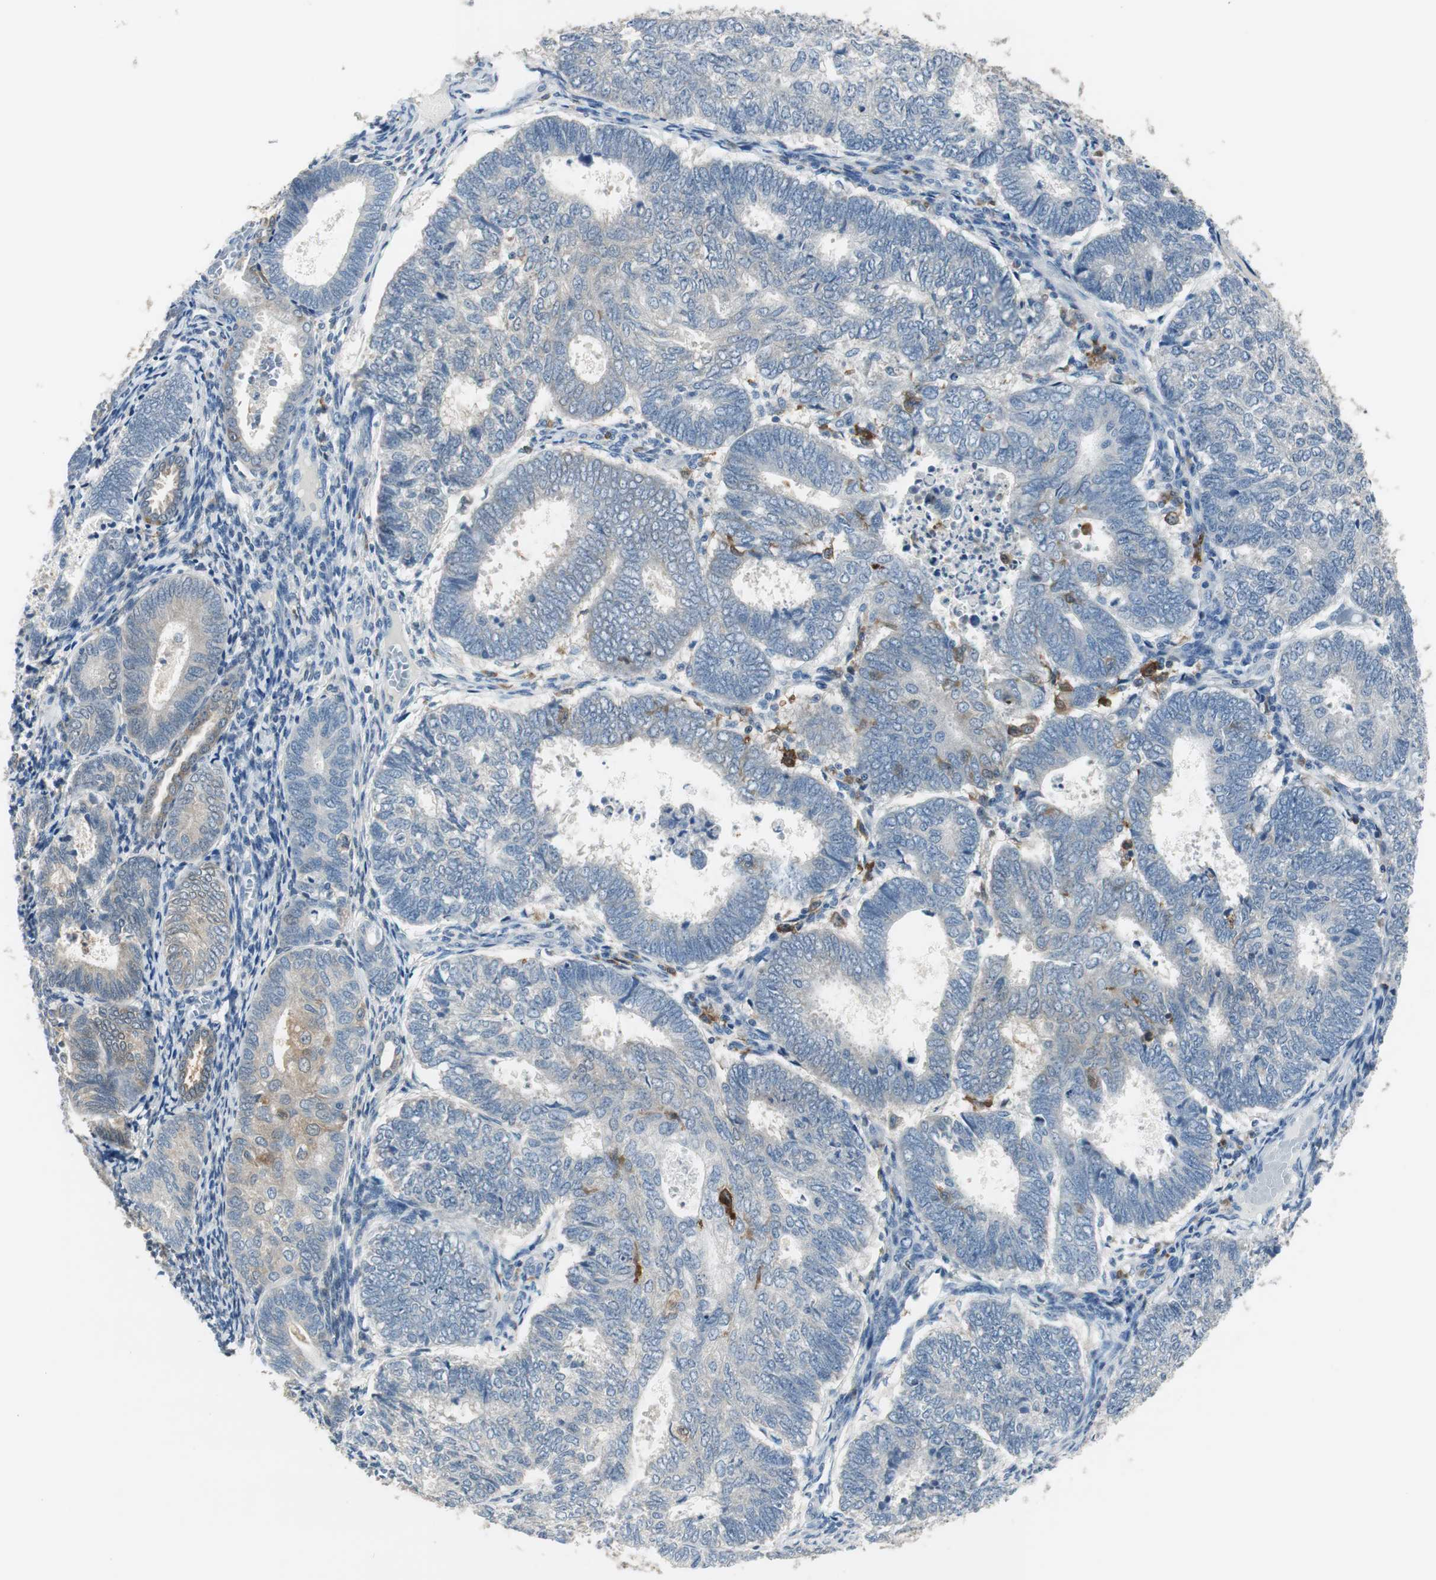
{"staining": {"intensity": "negative", "quantity": "none", "location": "none"}, "tissue": "endometrial cancer", "cell_type": "Tumor cells", "image_type": "cancer", "snomed": [{"axis": "morphology", "description": "Adenocarcinoma, NOS"}, {"axis": "topography", "description": "Uterus"}], "caption": "Immunohistochemical staining of human endometrial adenocarcinoma exhibits no significant staining in tumor cells.", "gene": "MSTO1", "patient": {"sex": "female", "age": 60}}